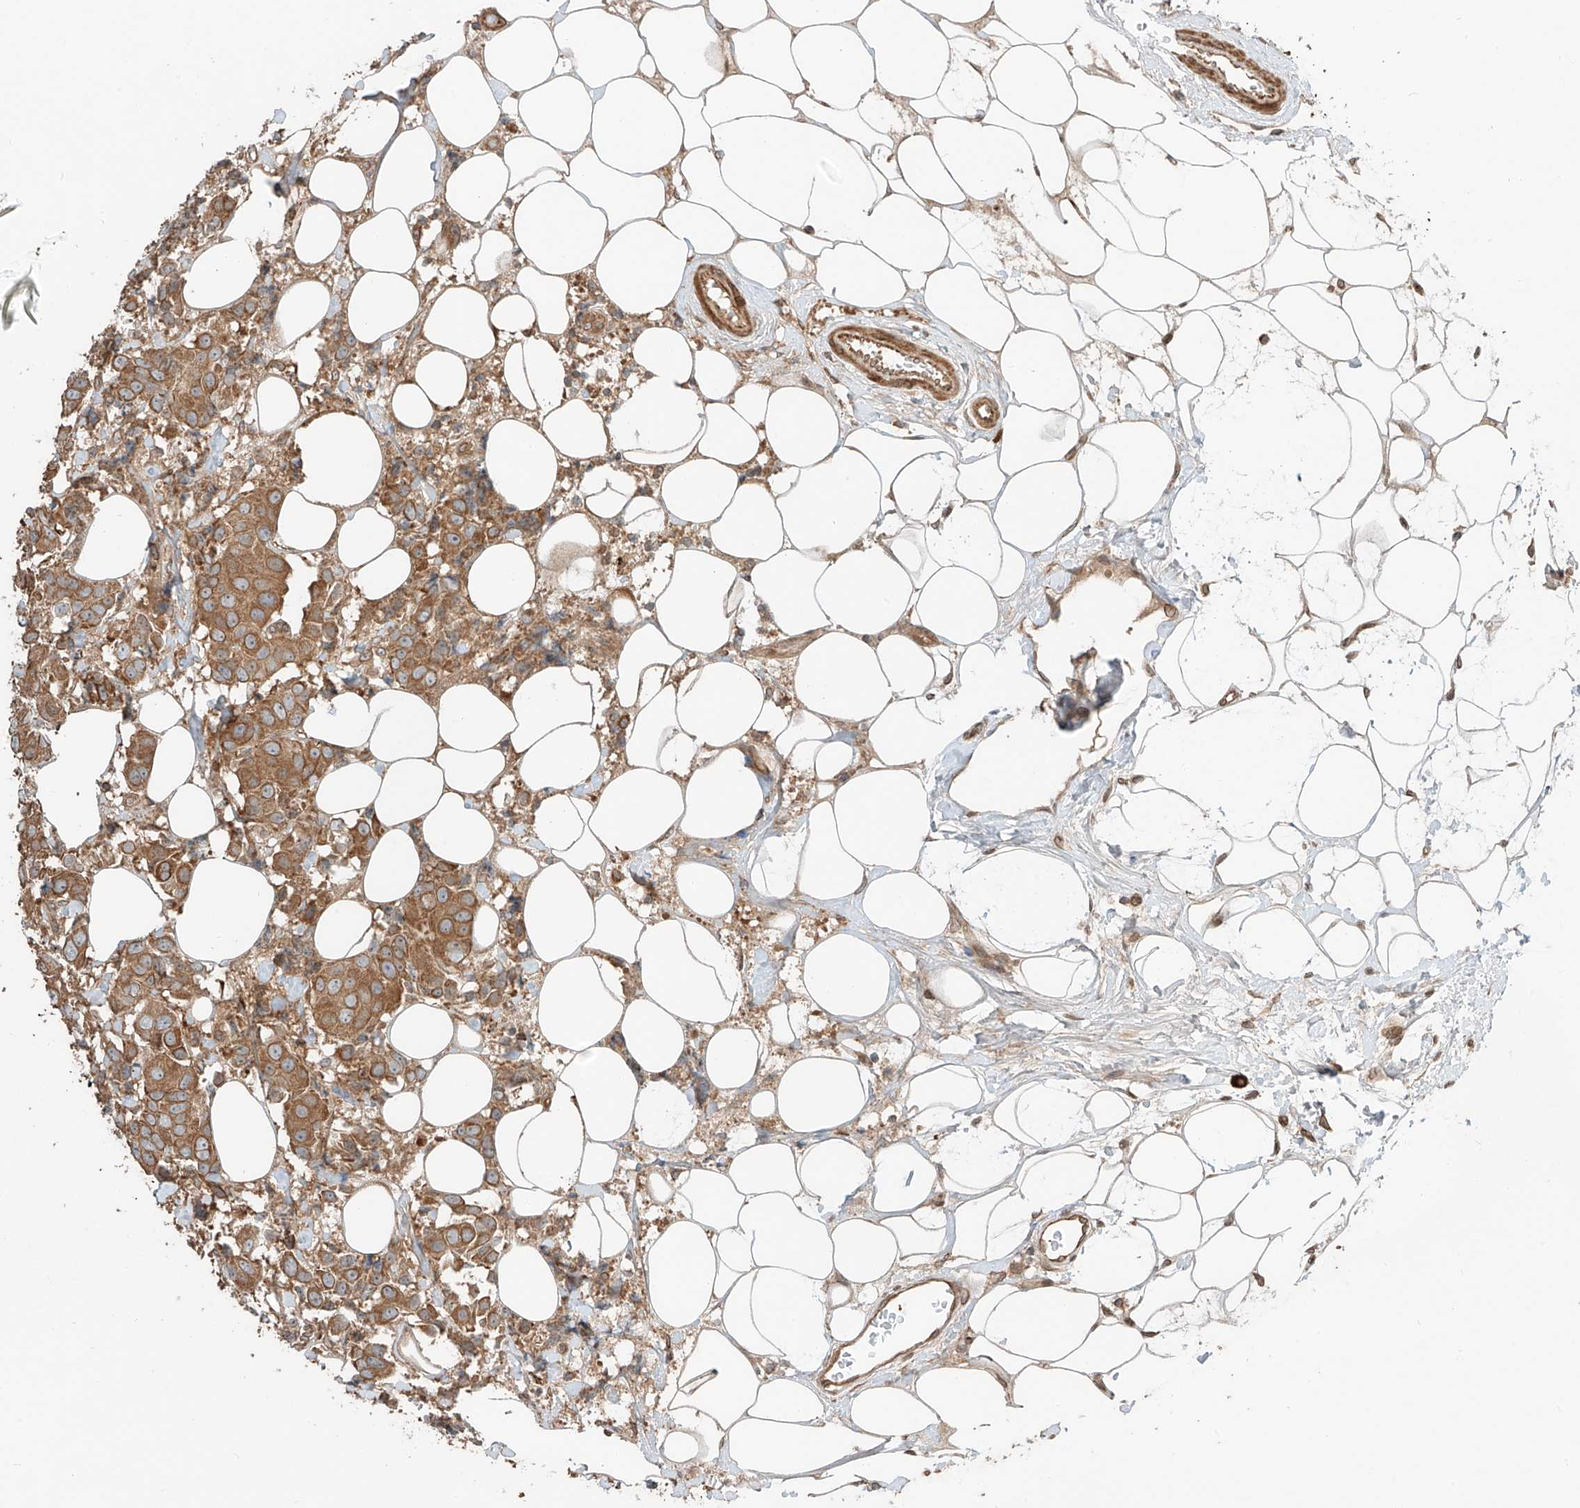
{"staining": {"intensity": "moderate", "quantity": ">75%", "location": "cytoplasmic/membranous"}, "tissue": "breast cancer", "cell_type": "Tumor cells", "image_type": "cancer", "snomed": [{"axis": "morphology", "description": "Normal tissue, NOS"}, {"axis": "morphology", "description": "Duct carcinoma"}, {"axis": "topography", "description": "Breast"}], "caption": "Immunohistochemical staining of breast intraductal carcinoma shows medium levels of moderate cytoplasmic/membranous protein expression in about >75% of tumor cells.", "gene": "CEP162", "patient": {"sex": "female", "age": 39}}